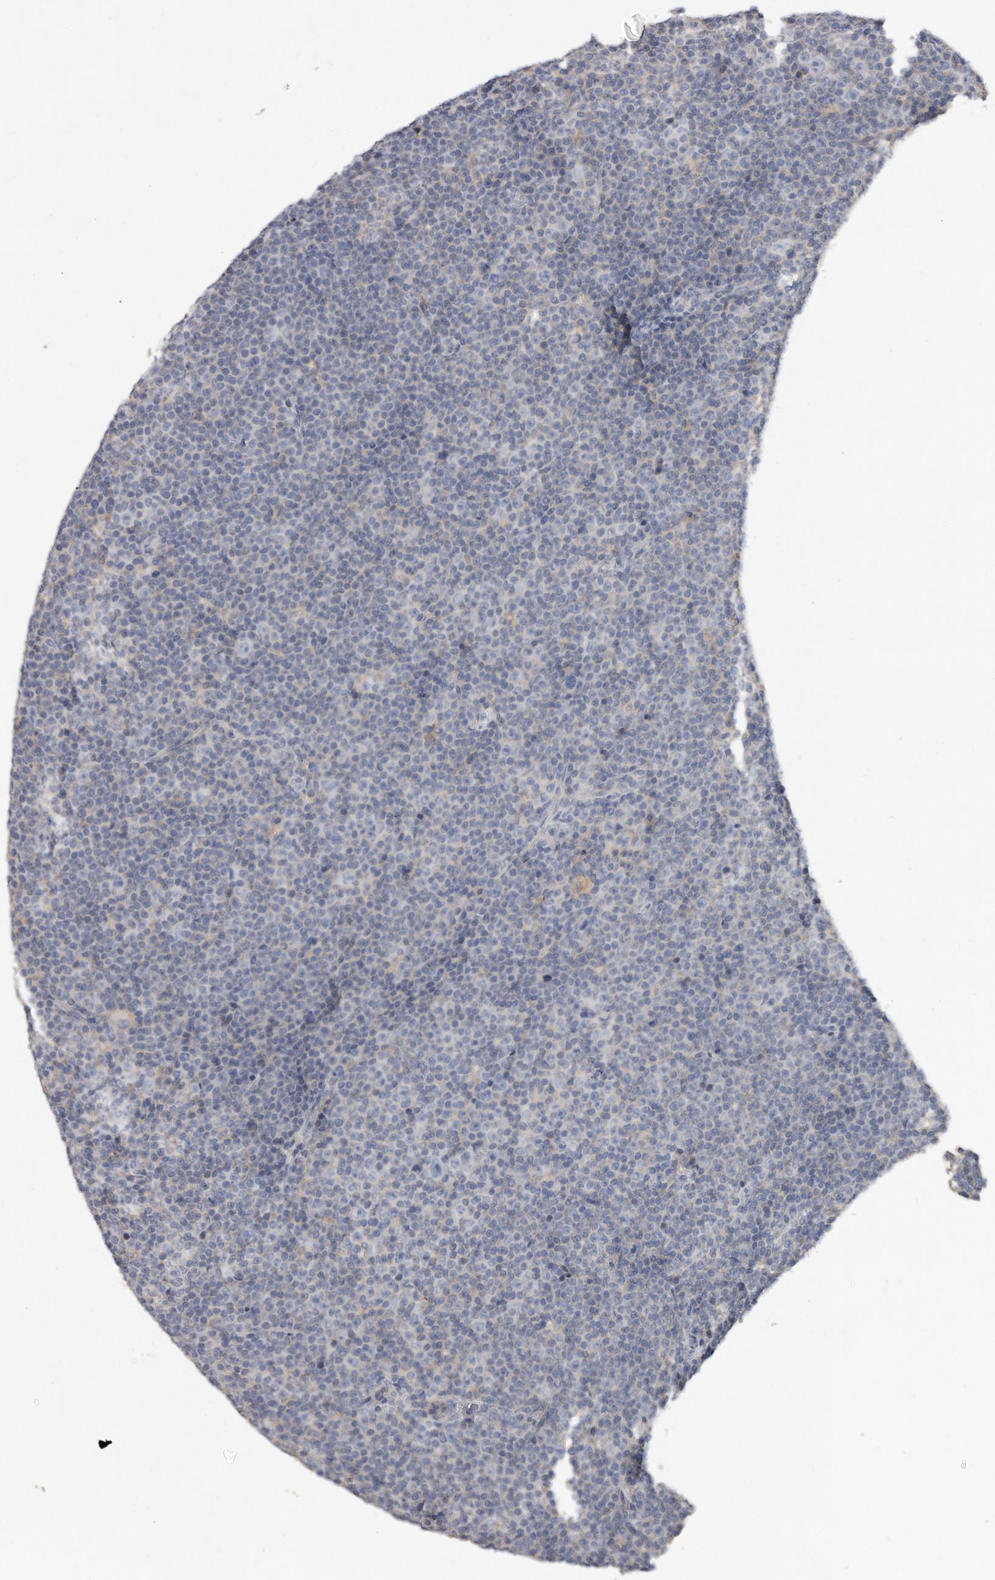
{"staining": {"intensity": "negative", "quantity": "none", "location": "none"}, "tissue": "lymphoma", "cell_type": "Tumor cells", "image_type": "cancer", "snomed": [{"axis": "morphology", "description": "Malignant lymphoma, non-Hodgkin's type, Low grade"}, {"axis": "topography", "description": "Lymph node"}], "caption": "Photomicrograph shows no protein expression in tumor cells of low-grade malignant lymphoma, non-Hodgkin's type tissue. Nuclei are stained in blue.", "gene": "WDTC1", "patient": {"sex": "female", "age": 67}}